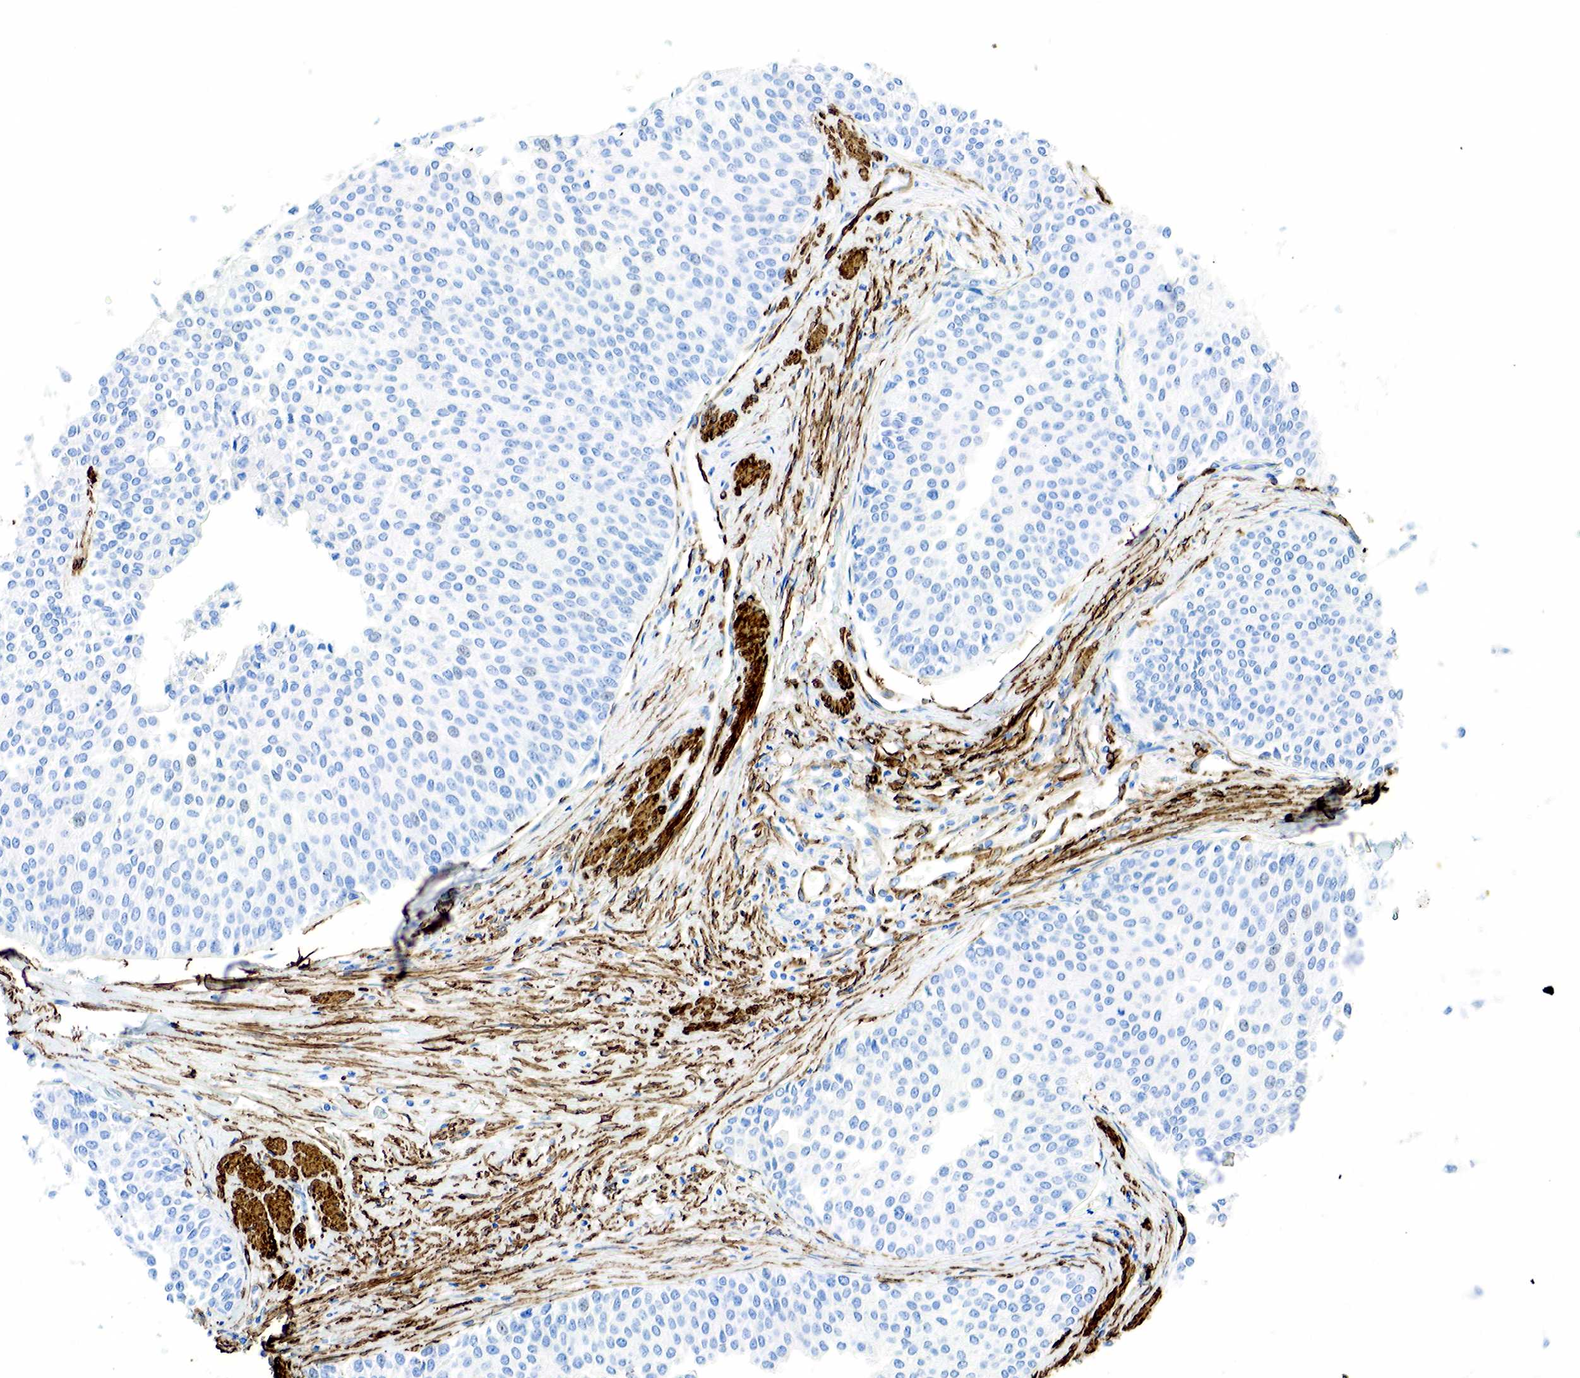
{"staining": {"intensity": "negative", "quantity": "none", "location": "none"}, "tissue": "urothelial cancer", "cell_type": "Tumor cells", "image_type": "cancer", "snomed": [{"axis": "morphology", "description": "Urothelial carcinoma, Low grade"}, {"axis": "topography", "description": "Urinary bladder"}], "caption": "Protein analysis of urothelial cancer demonstrates no significant expression in tumor cells.", "gene": "ACTA1", "patient": {"sex": "female", "age": 73}}